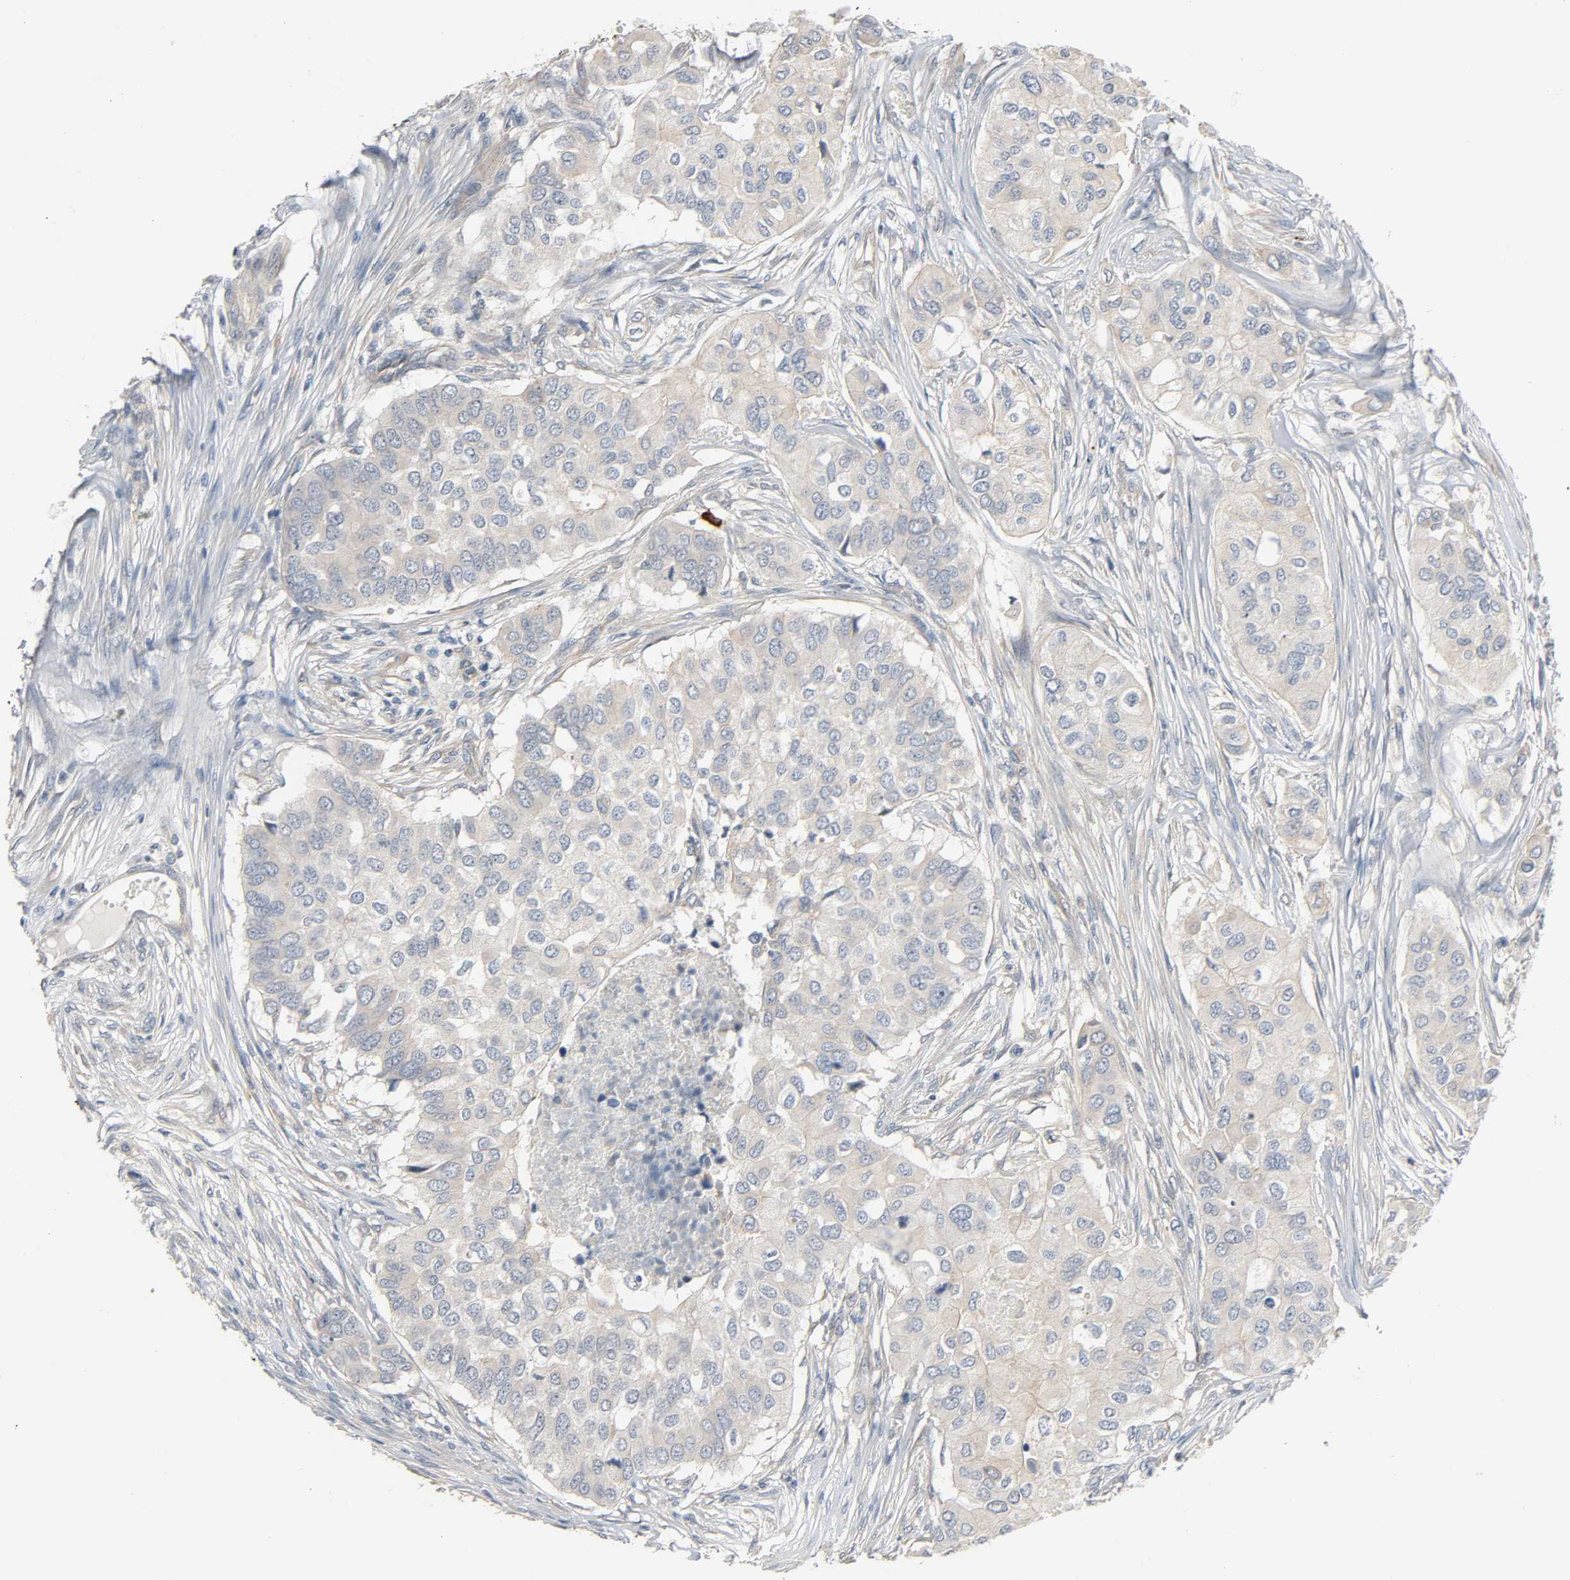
{"staining": {"intensity": "negative", "quantity": "none", "location": "none"}, "tissue": "breast cancer", "cell_type": "Tumor cells", "image_type": "cancer", "snomed": [{"axis": "morphology", "description": "Normal tissue, NOS"}, {"axis": "morphology", "description": "Duct carcinoma"}, {"axis": "topography", "description": "Breast"}], "caption": "This is an immunohistochemistry histopathology image of breast infiltrating ductal carcinoma. There is no positivity in tumor cells.", "gene": "LIMCH1", "patient": {"sex": "female", "age": 49}}